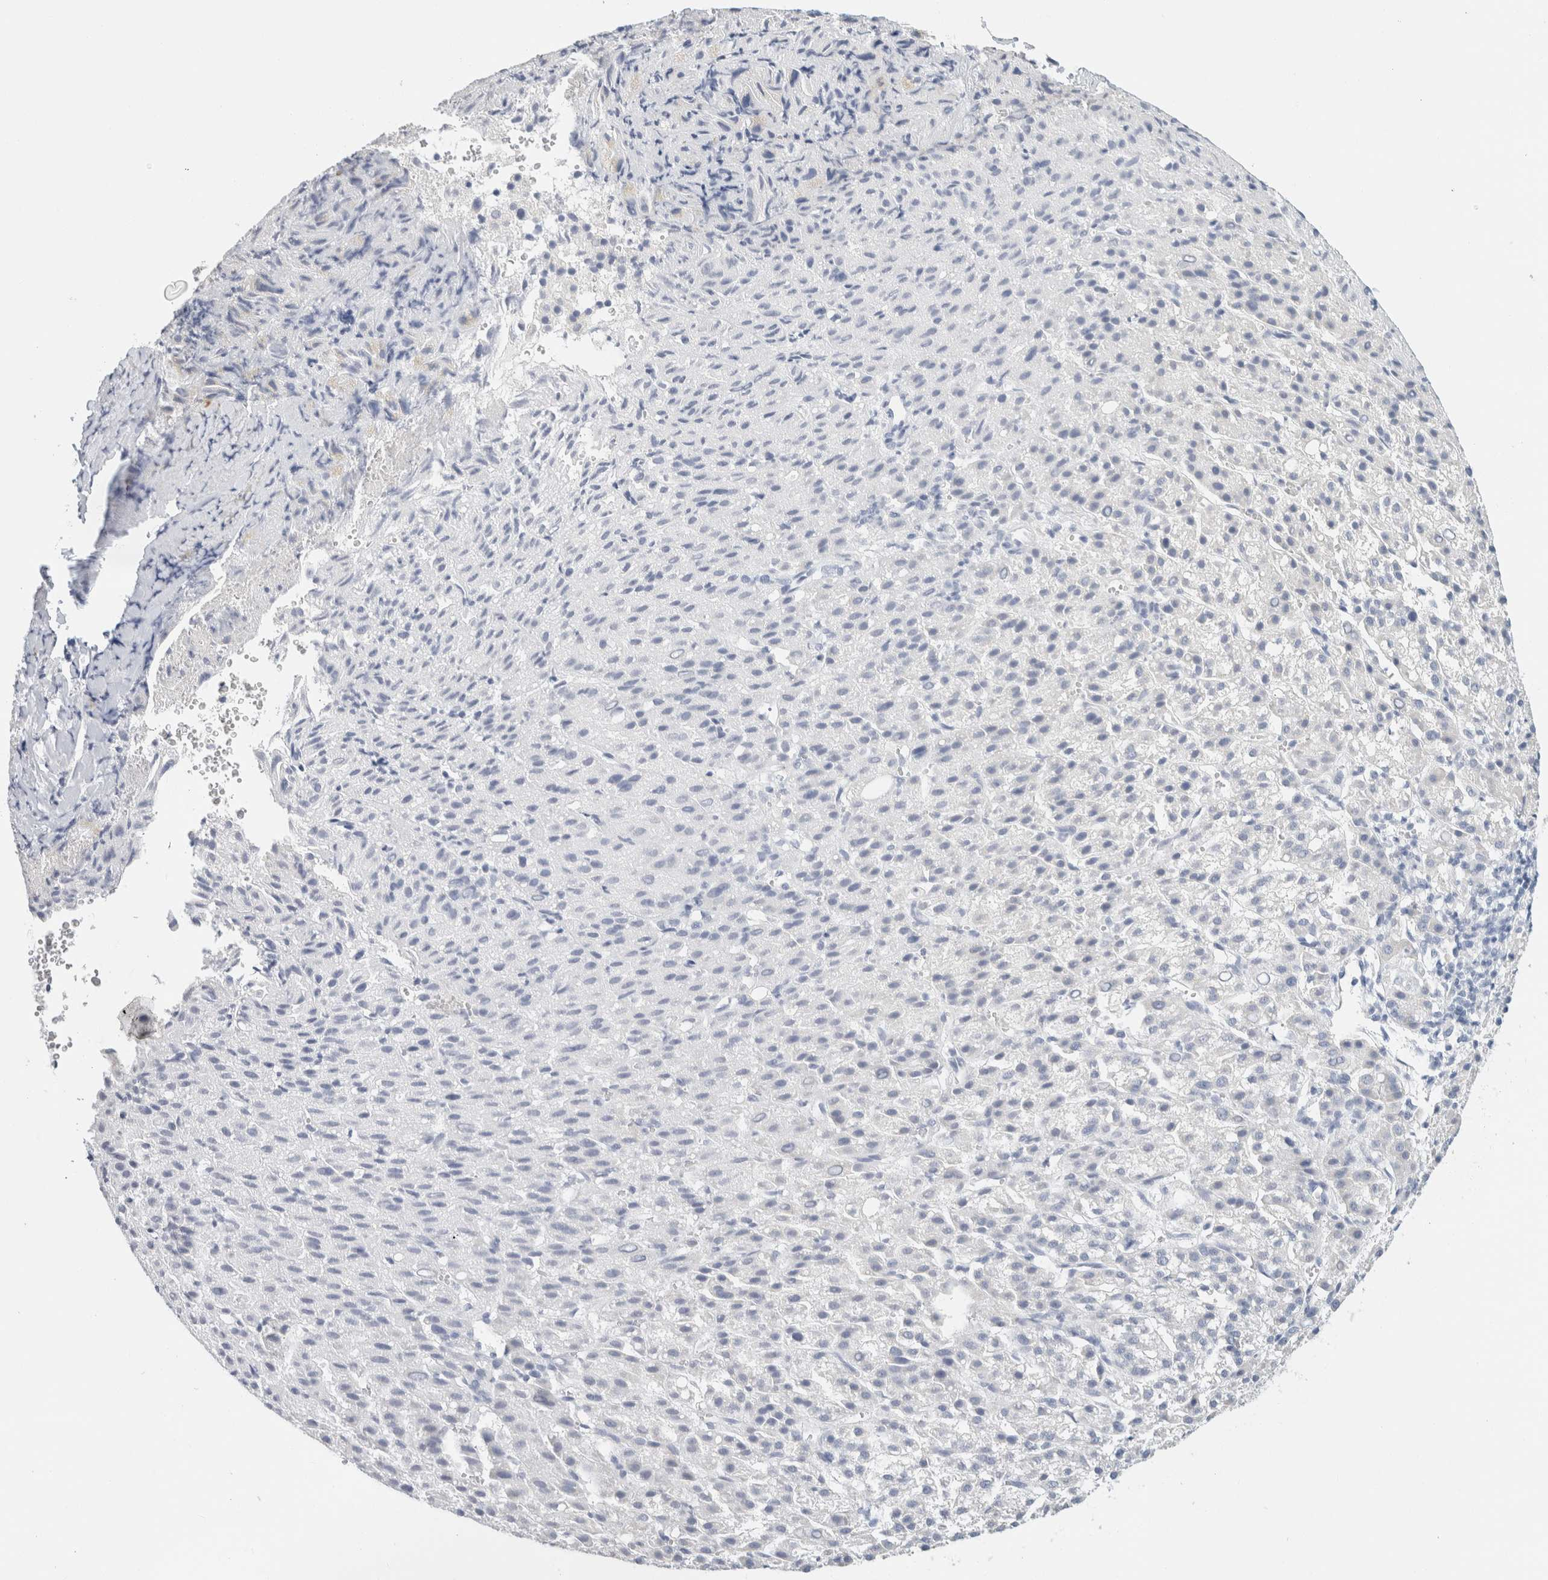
{"staining": {"intensity": "negative", "quantity": "none", "location": "none"}, "tissue": "liver cancer", "cell_type": "Tumor cells", "image_type": "cancer", "snomed": [{"axis": "morphology", "description": "Carcinoma, Hepatocellular, NOS"}, {"axis": "topography", "description": "Liver"}], "caption": "Immunohistochemistry (IHC) photomicrograph of neoplastic tissue: human liver hepatocellular carcinoma stained with DAB (3,3'-diaminobenzidine) displays no significant protein positivity in tumor cells.", "gene": "NEFM", "patient": {"sex": "female", "age": 58}}